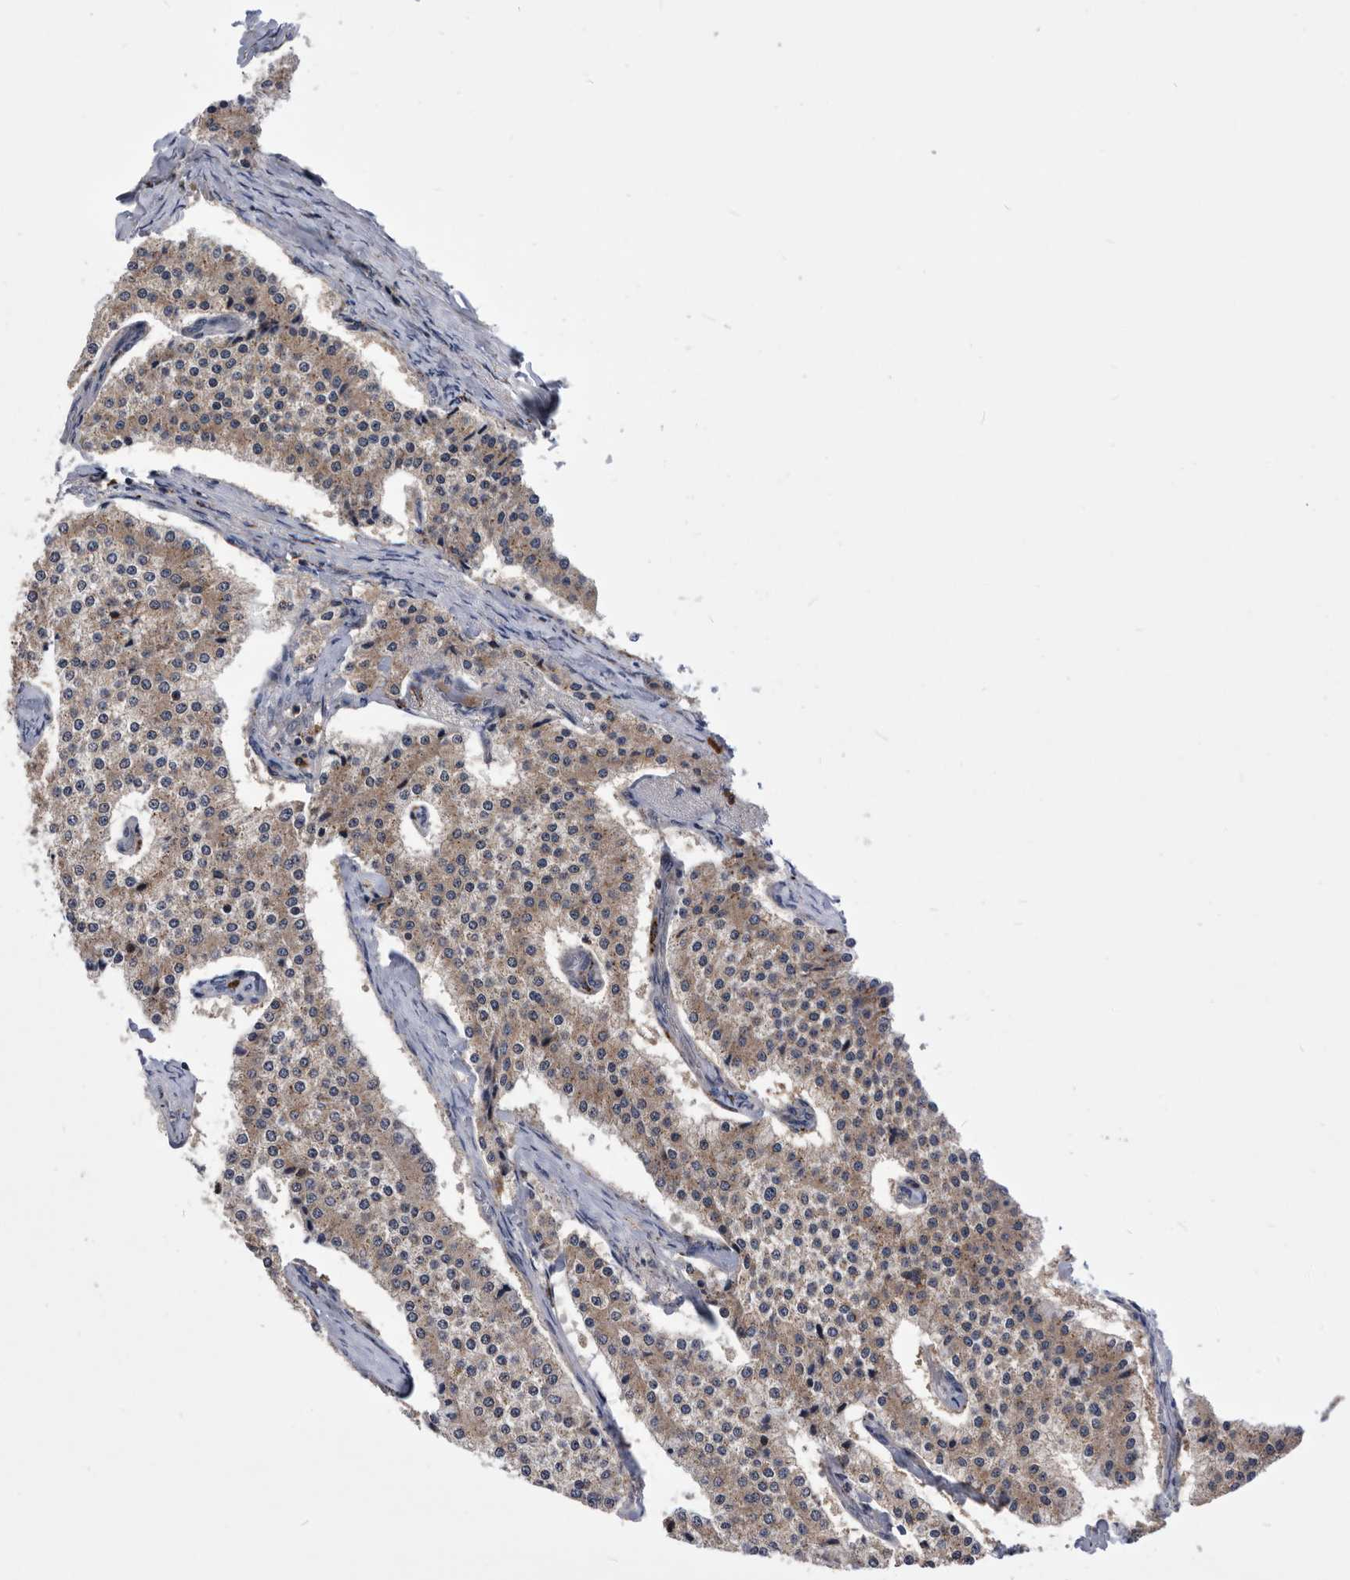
{"staining": {"intensity": "weak", "quantity": ">75%", "location": "cytoplasmic/membranous"}, "tissue": "carcinoid", "cell_type": "Tumor cells", "image_type": "cancer", "snomed": [{"axis": "morphology", "description": "Carcinoid, malignant, NOS"}, {"axis": "topography", "description": "Colon"}], "caption": "Malignant carcinoid was stained to show a protein in brown. There is low levels of weak cytoplasmic/membranous positivity in about >75% of tumor cells.", "gene": "BAIAP3", "patient": {"sex": "female", "age": 52}}